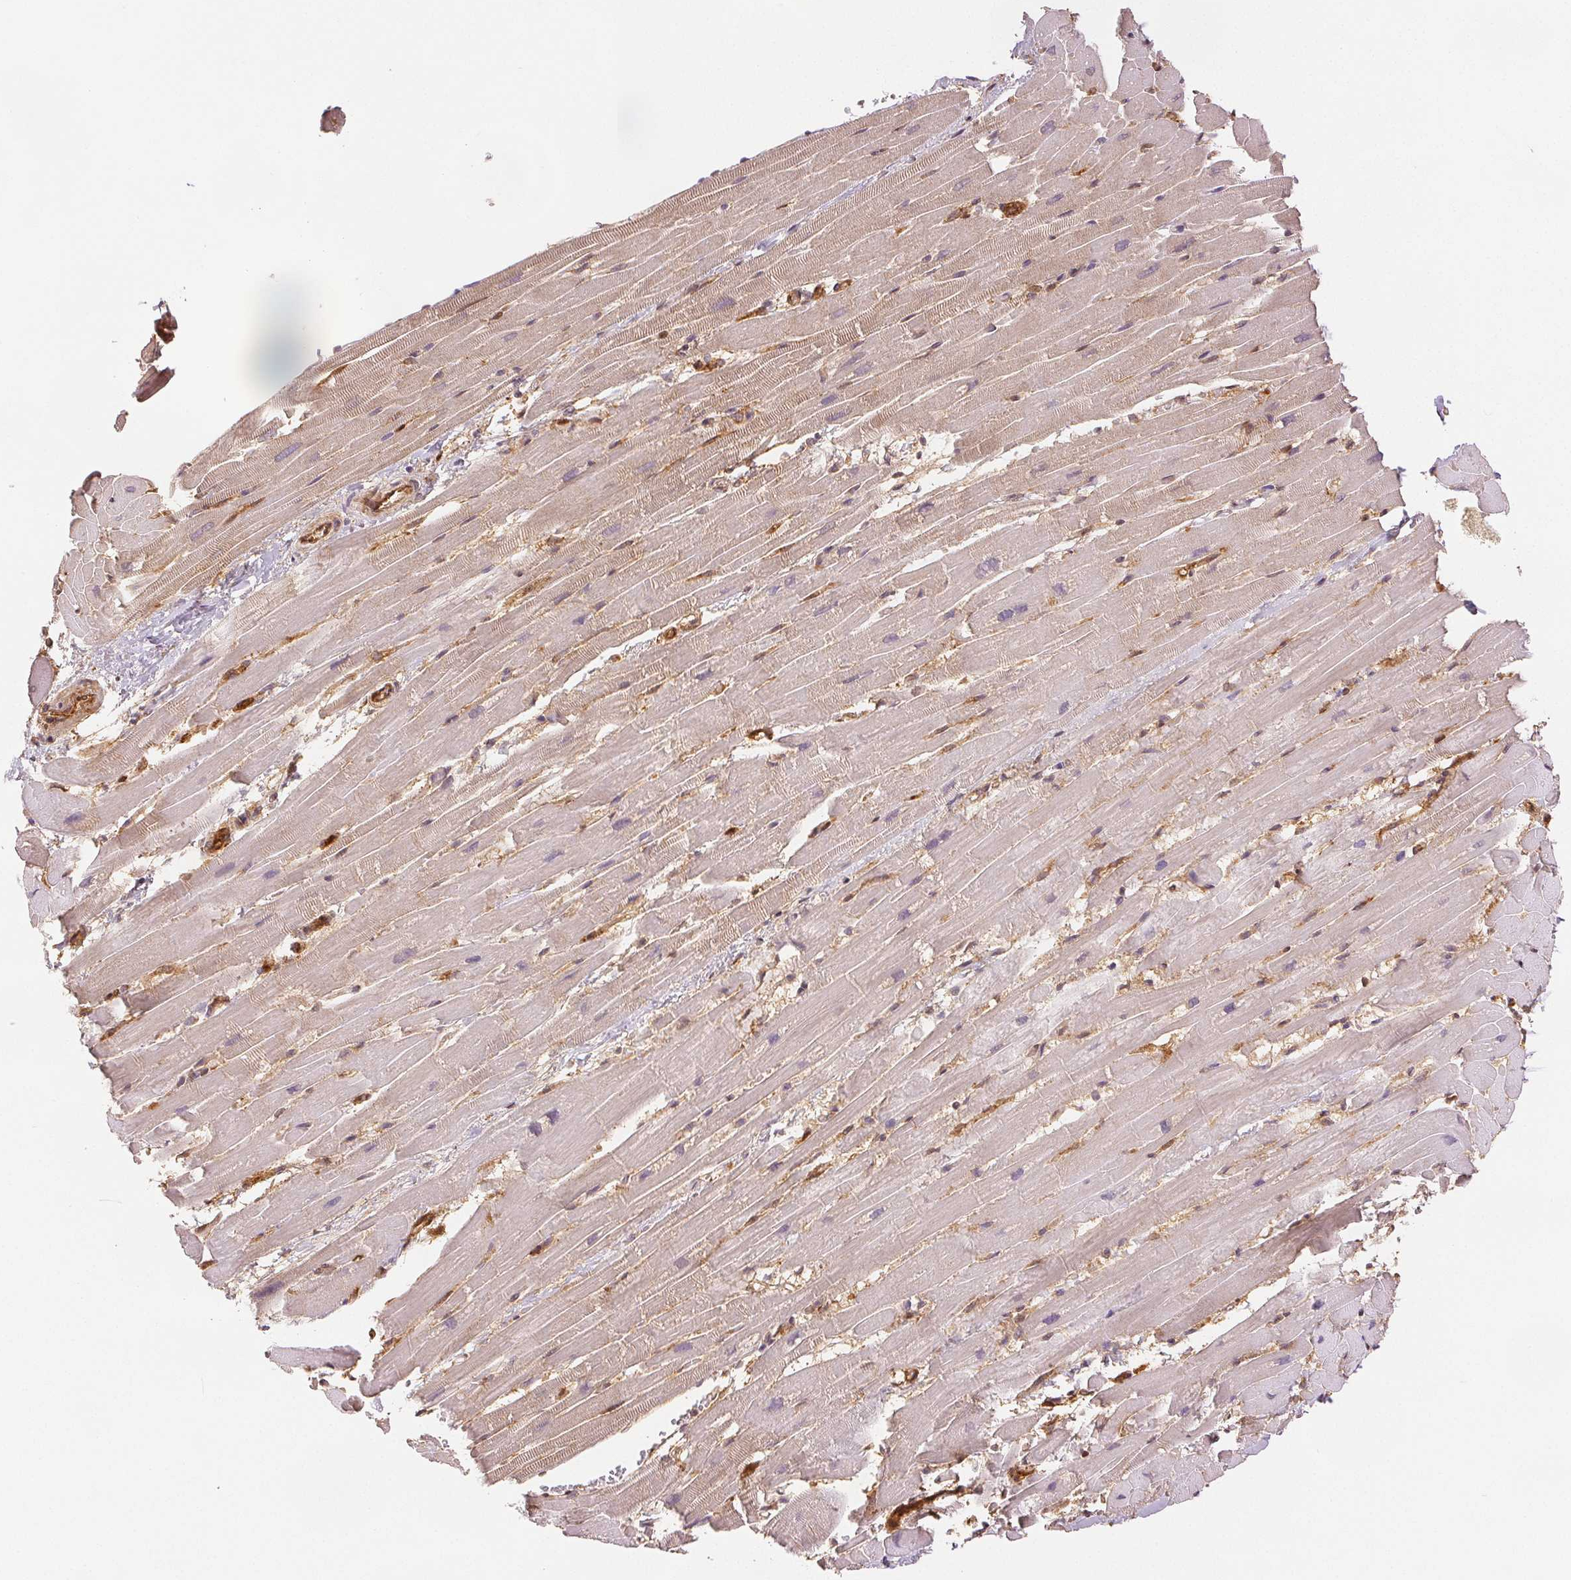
{"staining": {"intensity": "weak", "quantity": "<25%", "location": "cytoplasmic/membranous"}, "tissue": "heart muscle", "cell_type": "Cardiomyocytes", "image_type": "normal", "snomed": [{"axis": "morphology", "description": "Normal tissue, NOS"}, {"axis": "topography", "description": "Heart"}], "caption": "High power microscopy histopathology image of an immunohistochemistry (IHC) photomicrograph of normal heart muscle, revealing no significant positivity in cardiomyocytes.", "gene": "DIAPH2", "patient": {"sex": "male", "age": 37}}